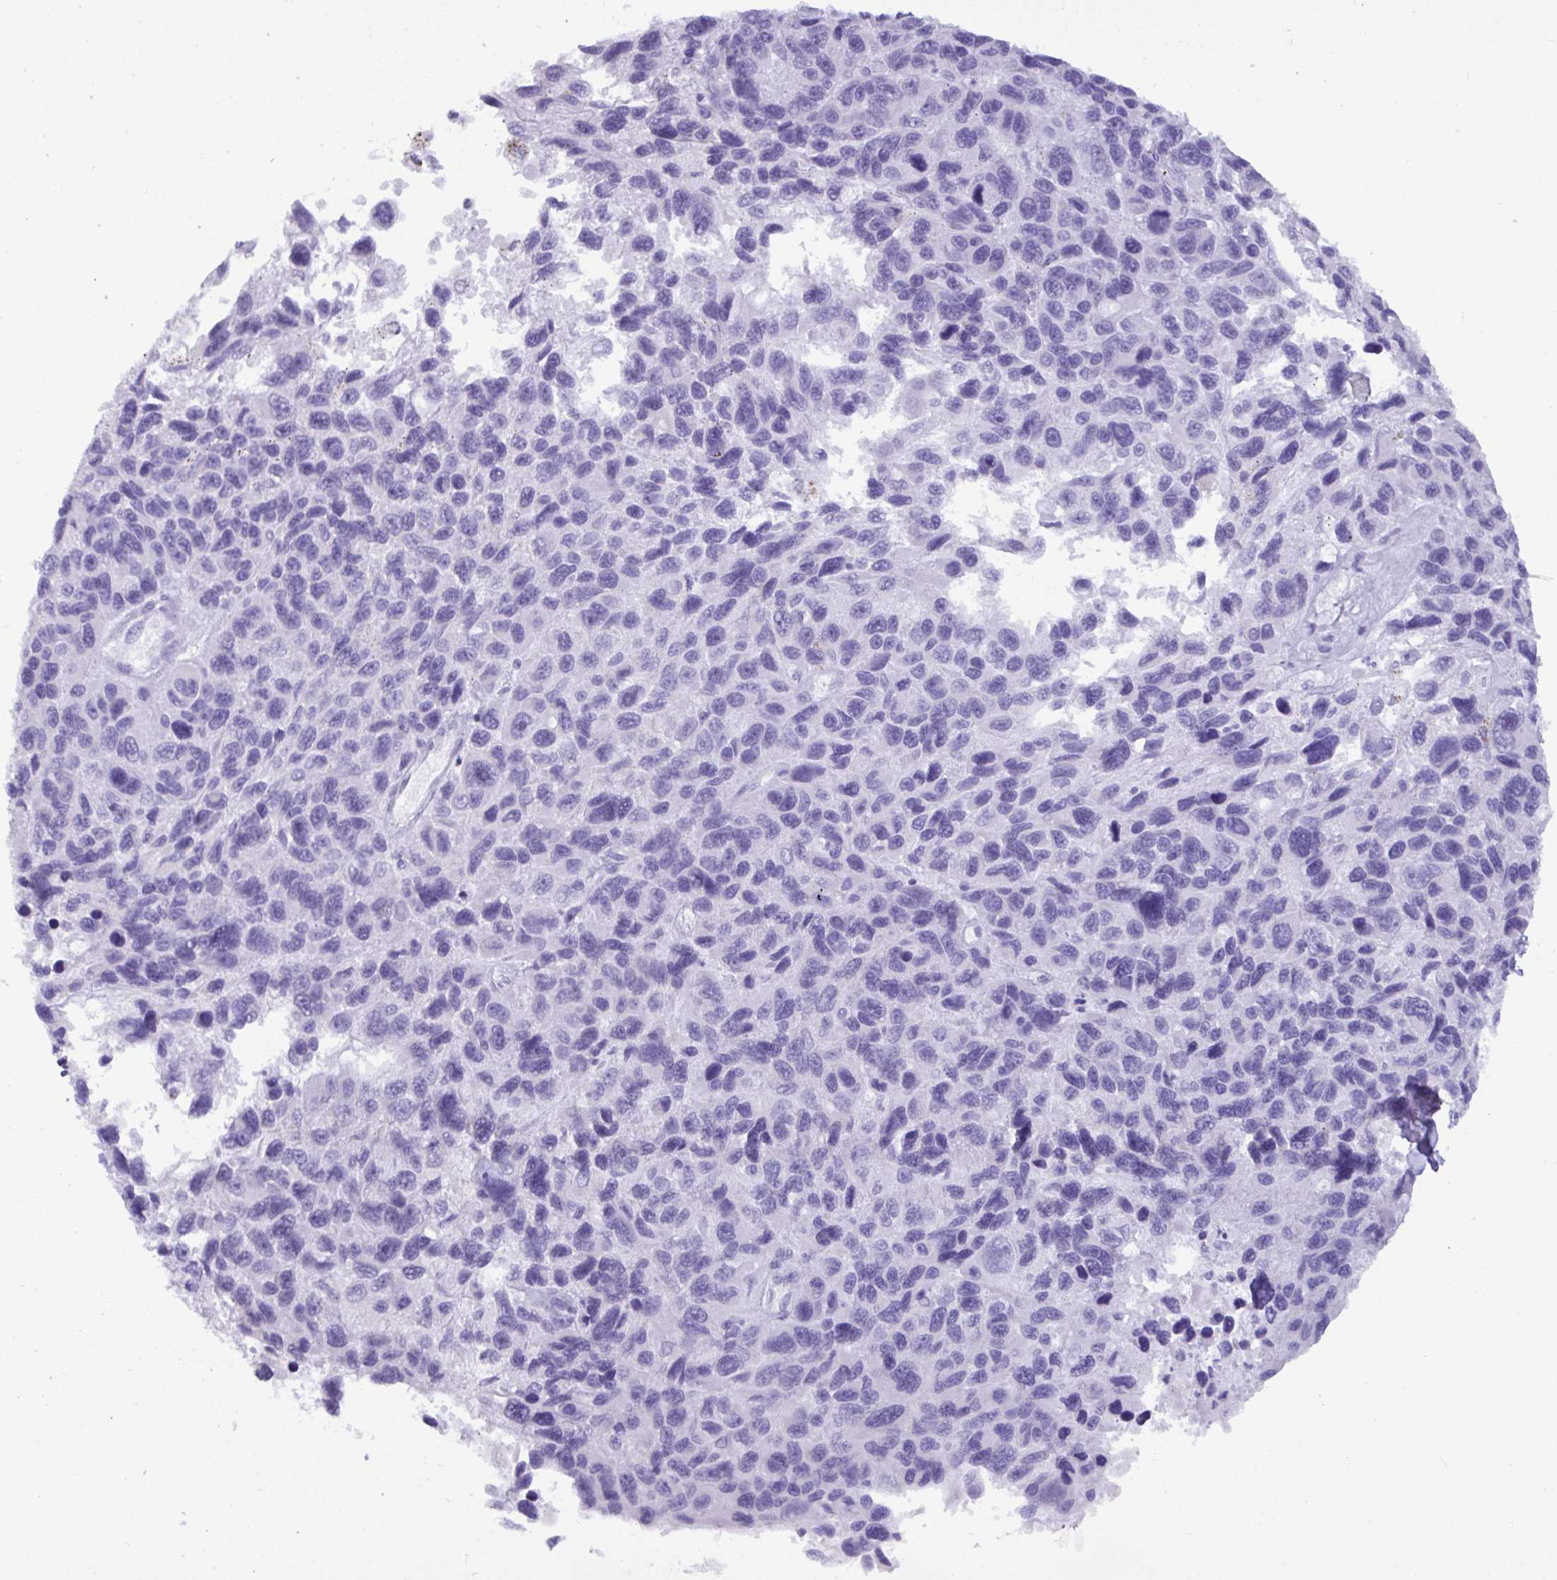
{"staining": {"intensity": "negative", "quantity": "none", "location": "none"}, "tissue": "melanoma", "cell_type": "Tumor cells", "image_type": "cancer", "snomed": [{"axis": "morphology", "description": "Malignant melanoma, NOS"}, {"axis": "topography", "description": "Skin"}], "caption": "This is an IHC micrograph of human melanoma. There is no staining in tumor cells.", "gene": "C4orf33", "patient": {"sex": "male", "age": 53}}